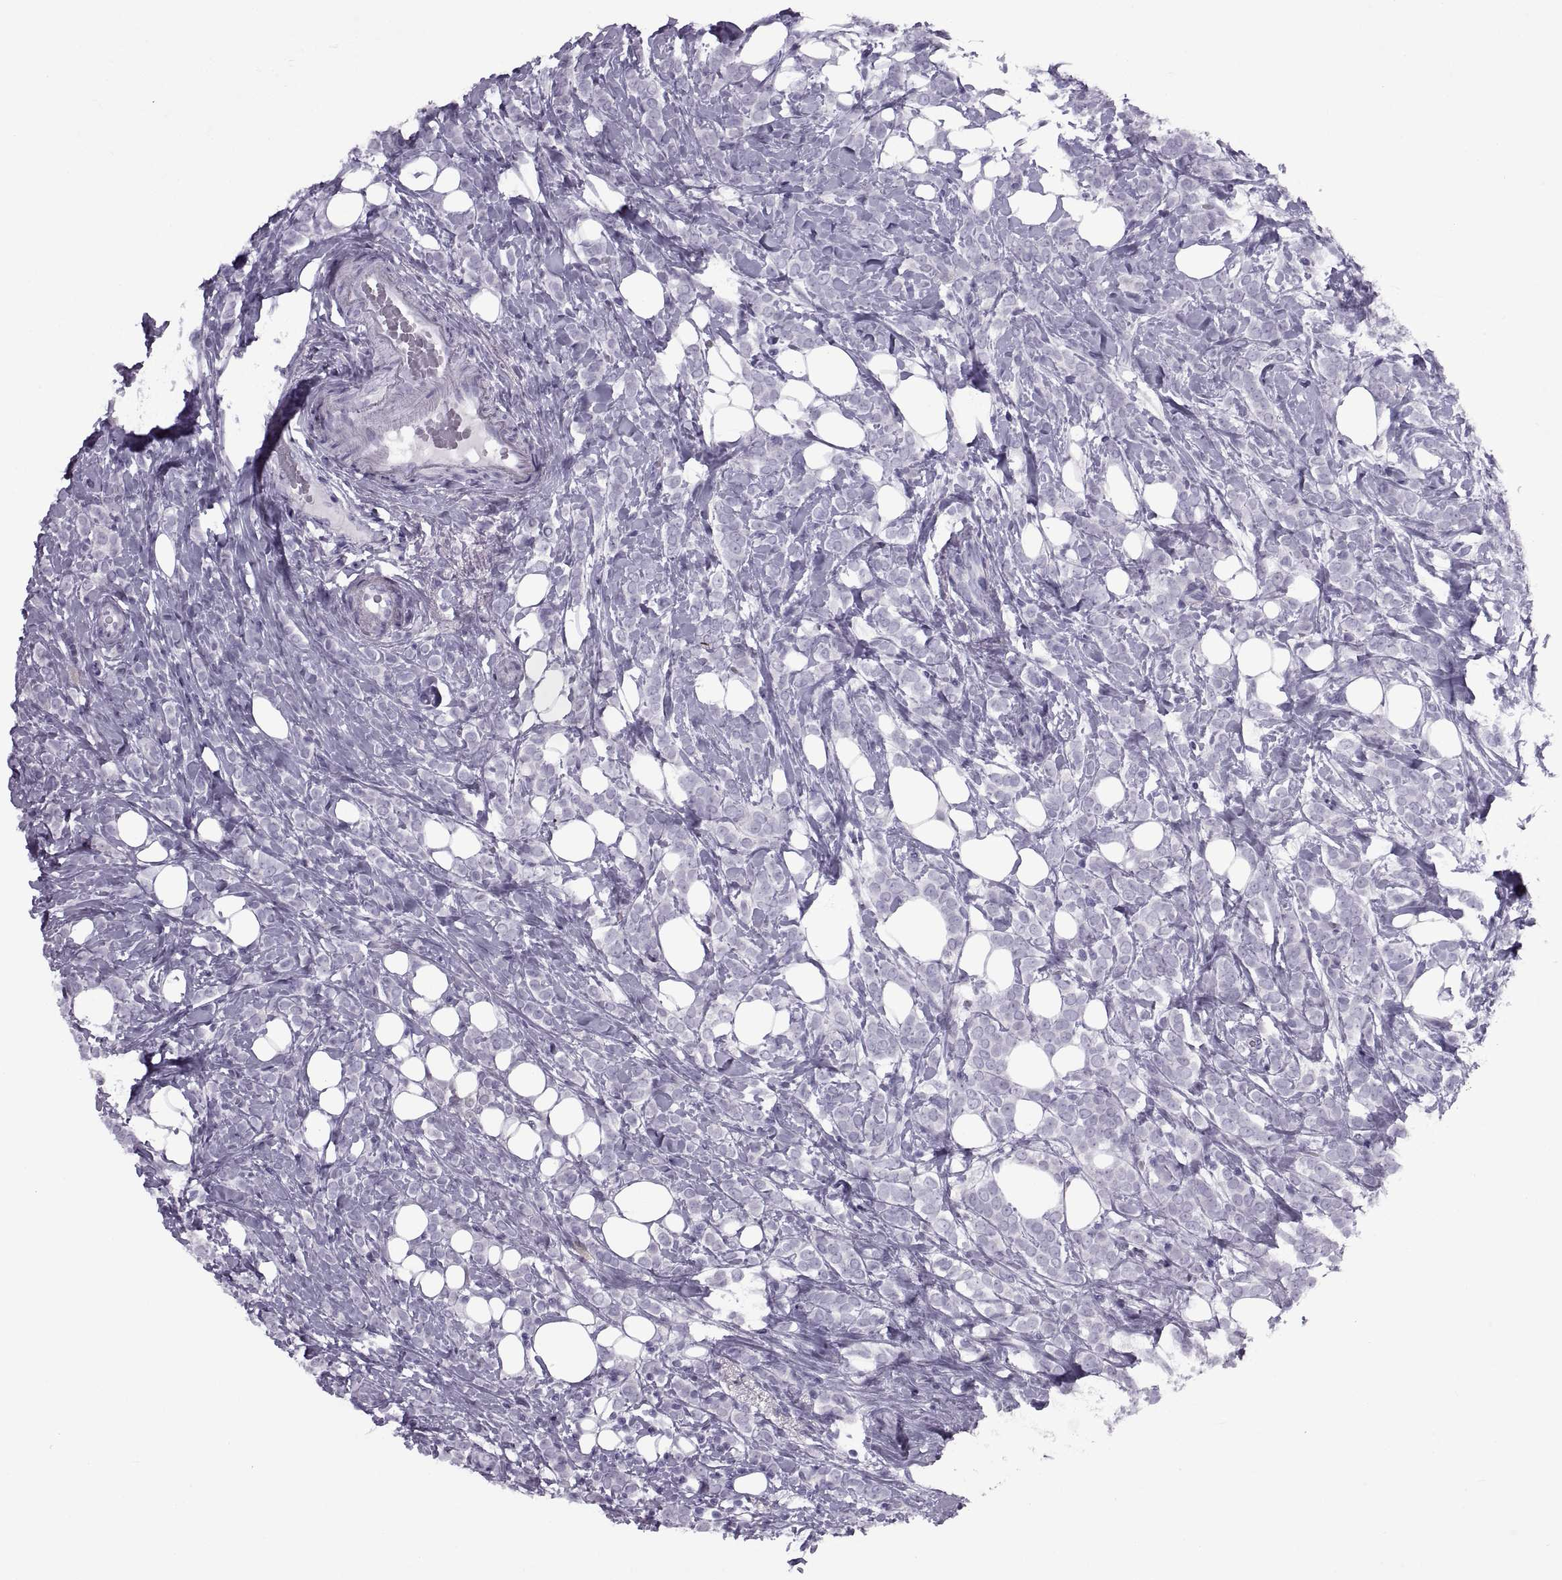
{"staining": {"intensity": "negative", "quantity": "none", "location": "none"}, "tissue": "breast cancer", "cell_type": "Tumor cells", "image_type": "cancer", "snomed": [{"axis": "morphology", "description": "Lobular carcinoma"}, {"axis": "topography", "description": "Breast"}], "caption": "This is an immunohistochemistry (IHC) micrograph of human breast cancer. There is no expression in tumor cells.", "gene": "FAM24A", "patient": {"sex": "female", "age": 49}}